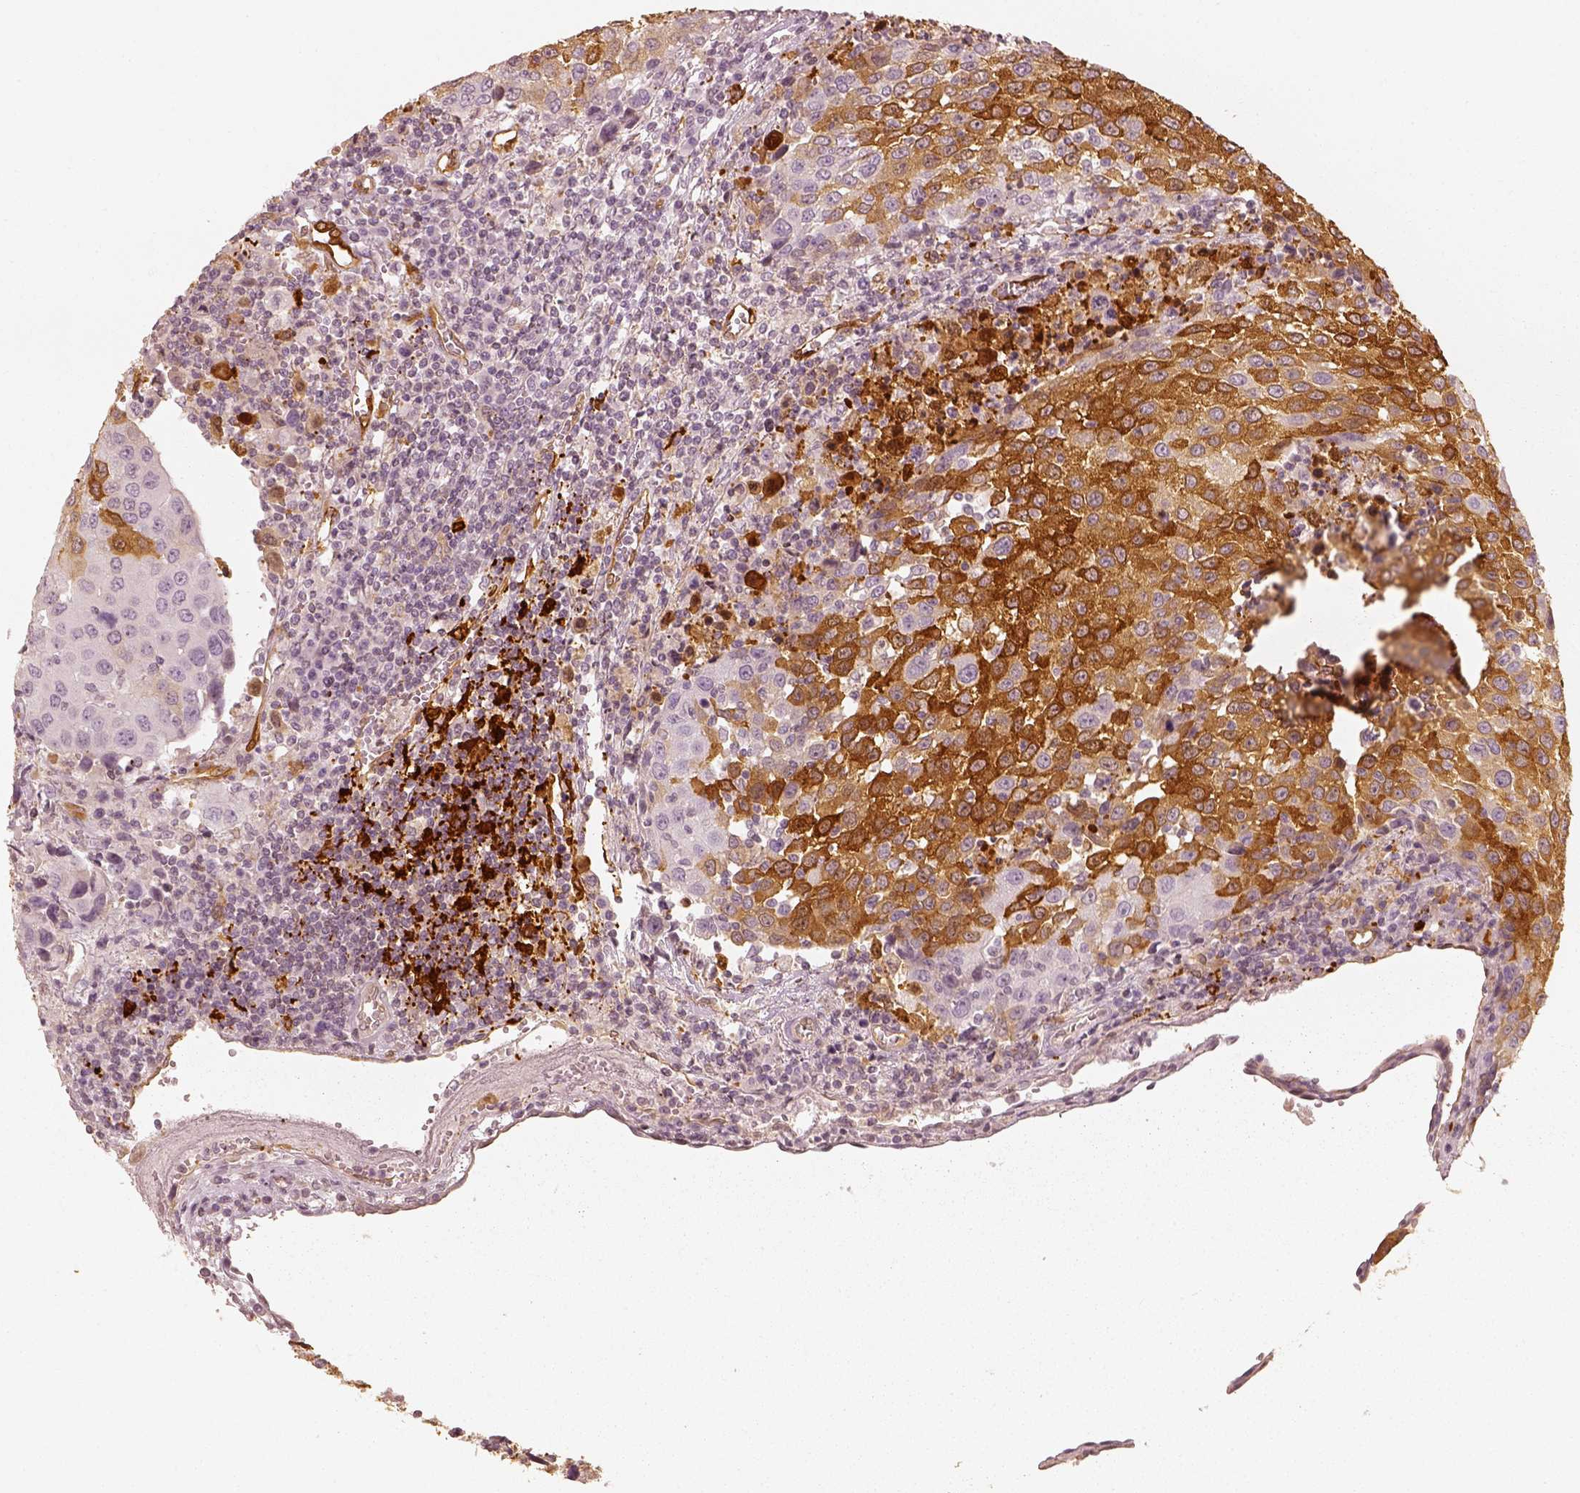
{"staining": {"intensity": "moderate", "quantity": "25%-75%", "location": "cytoplasmic/membranous"}, "tissue": "urothelial cancer", "cell_type": "Tumor cells", "image_type": "cancer", "snomed": [{"axis": "morphology", "description": "Urothelial carcinoma, High grade"}, {"axis": "topography", "description": "Urinary bladder"}], "caption": "Immunohistochemical staining of urothelial cancer reveals medium levels of moderate cytoplasmic/membranous expression in approximately 25%-75% of tumor cells.", "gene": "FSCN1", "patient": {"sex": "female", "age": 85}}